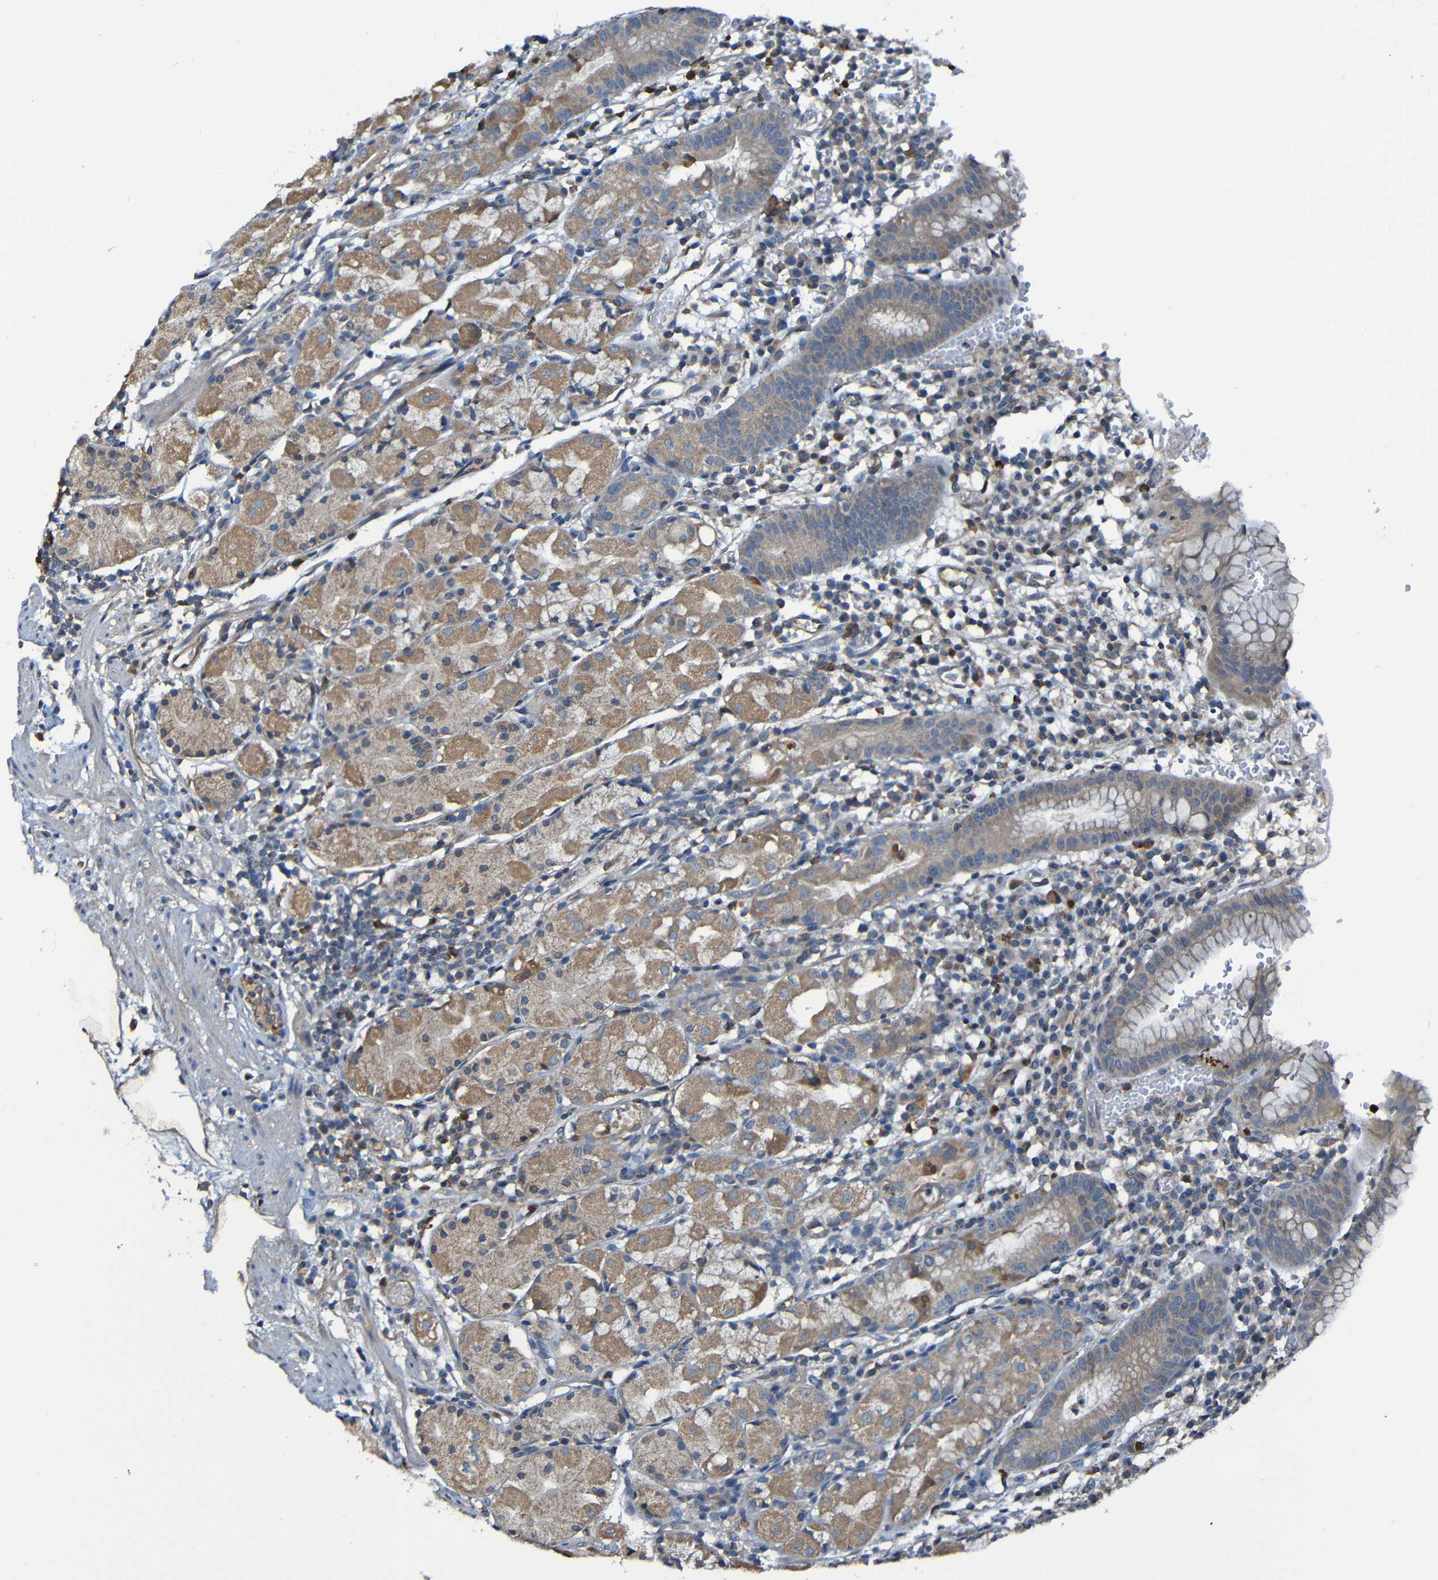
{"staining": {"intensity": "moderate", "quantity": ">75%", "location": "cytoplasmic/membranous"}, "tissue": "stomach", "cell_type": "Glandular cells", "image_type": "normal", "snomed": [{"axis": "morphology", "description": "Normal tissue, NOS"}, {"axis": "topography", "description": "Stomach"}, {"axis": "topography", "description": "Stomach, lower"}], "caption": "Moderate cytoplasmic/membranous protein staining is identified in about >75% of glandular cells in stomach. Using DAB (brown) and hematoxylin (blue) stains, captured at high magnification using brightfield microscopy.", "gene": "ADAM15", "patient": {"sex": "female", "age": 75}}